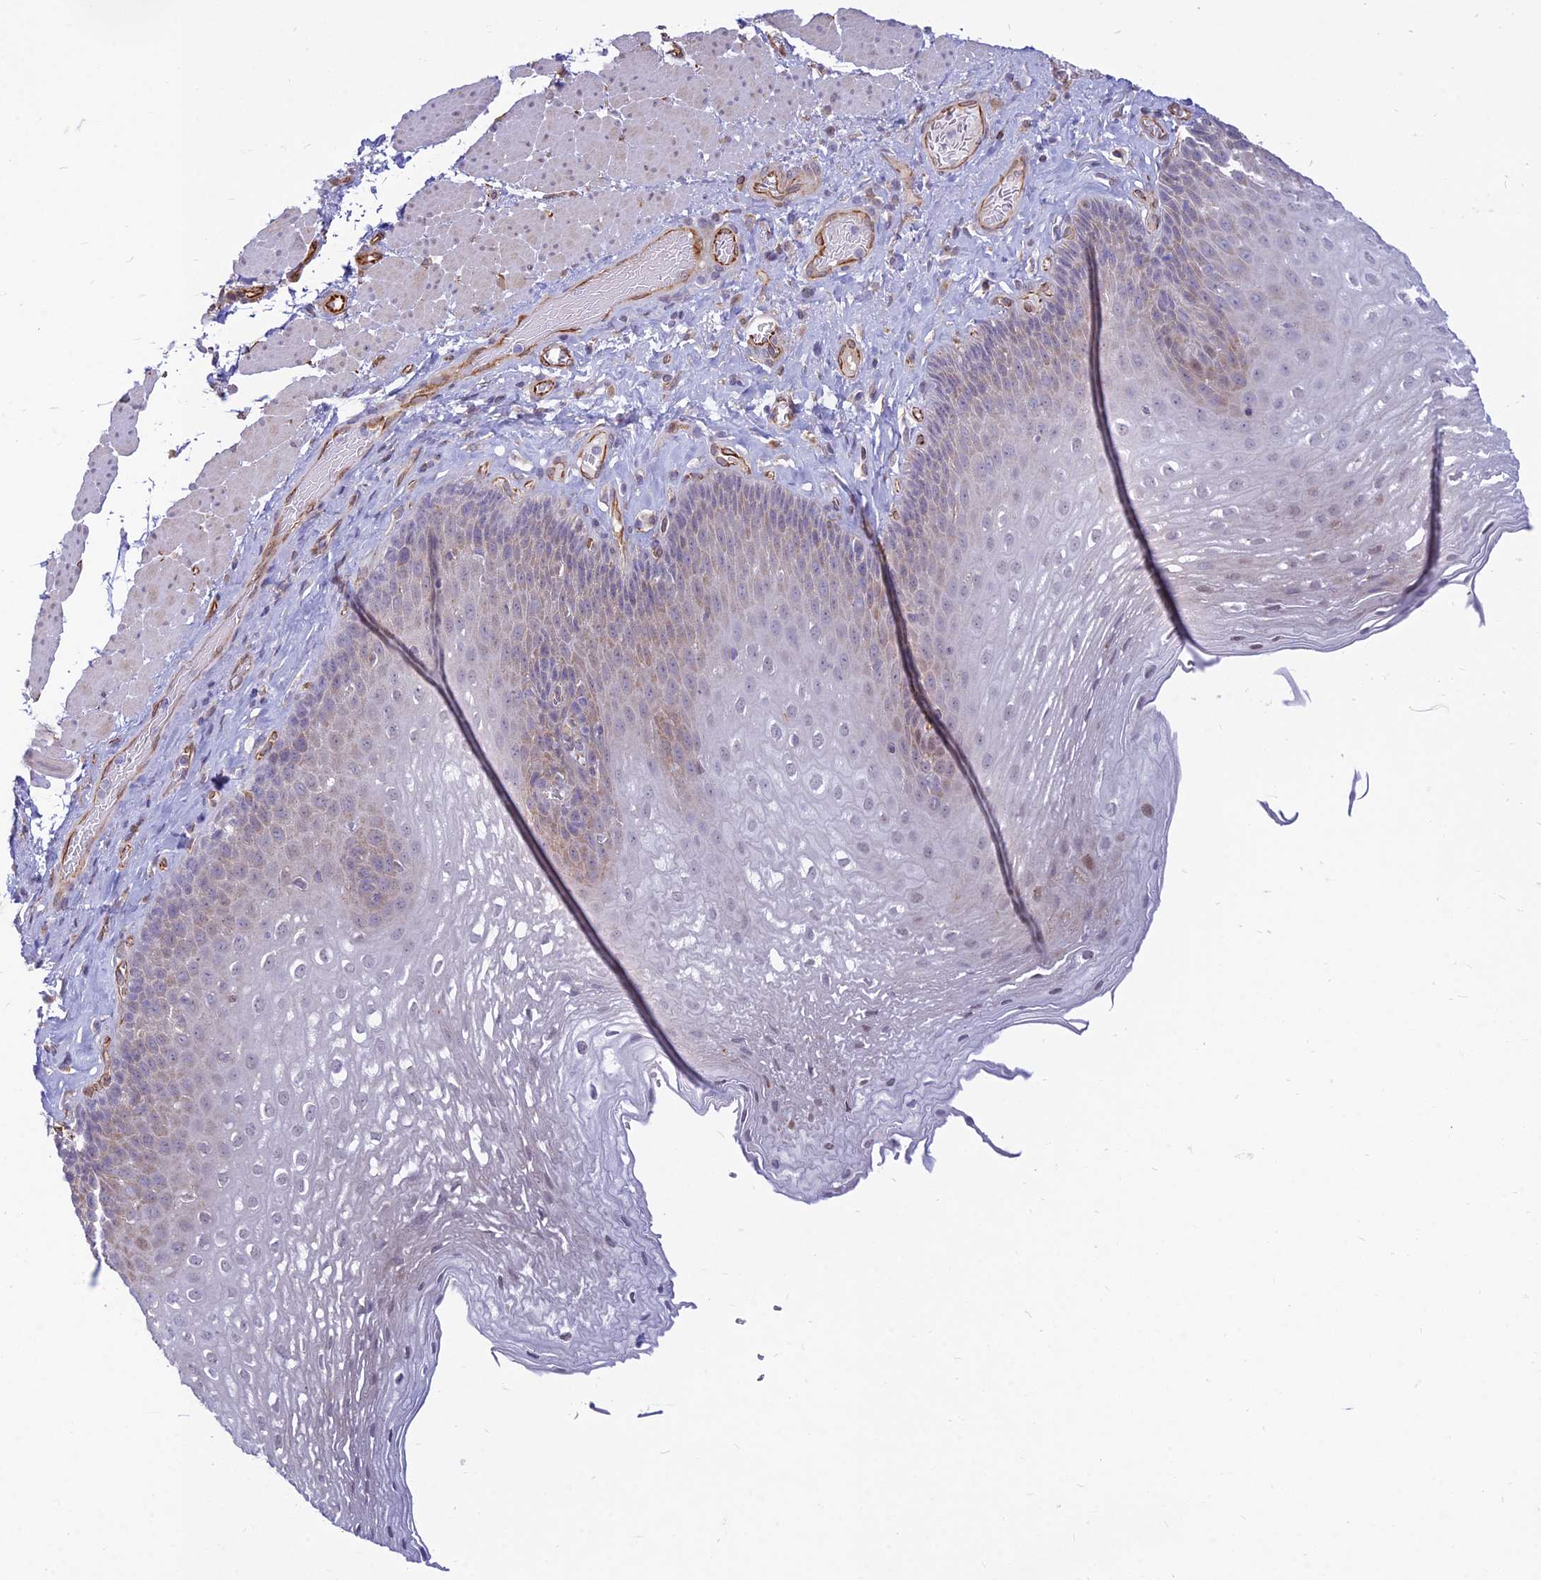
{"staining": {"intensity": "weak", "quantity": "25%-75%", "location": "cytoplasmic/membranous"}, "tissue": "esophagus", "cell_type": "Squamous epithelial cells", "image_type": "normal", "snomed": [{"axis": "morphology", "description": "Normal tissue, NOS"}, {"axis": "topography", "description": "Esophagus"}], "caption": "High-magnification brightfield microscopy of unremarkable esophagus stained with DAB (3,3'-diaminobenzidine) (brown) and counterstained with hematoxylin (blue). squamous epithelial cells exhibit weak cytoplasmic/membranous staining is seen in about25%-75% of cells.", "gene": "SAPCD2", "patient": {"sex": "female", "age": 66}}